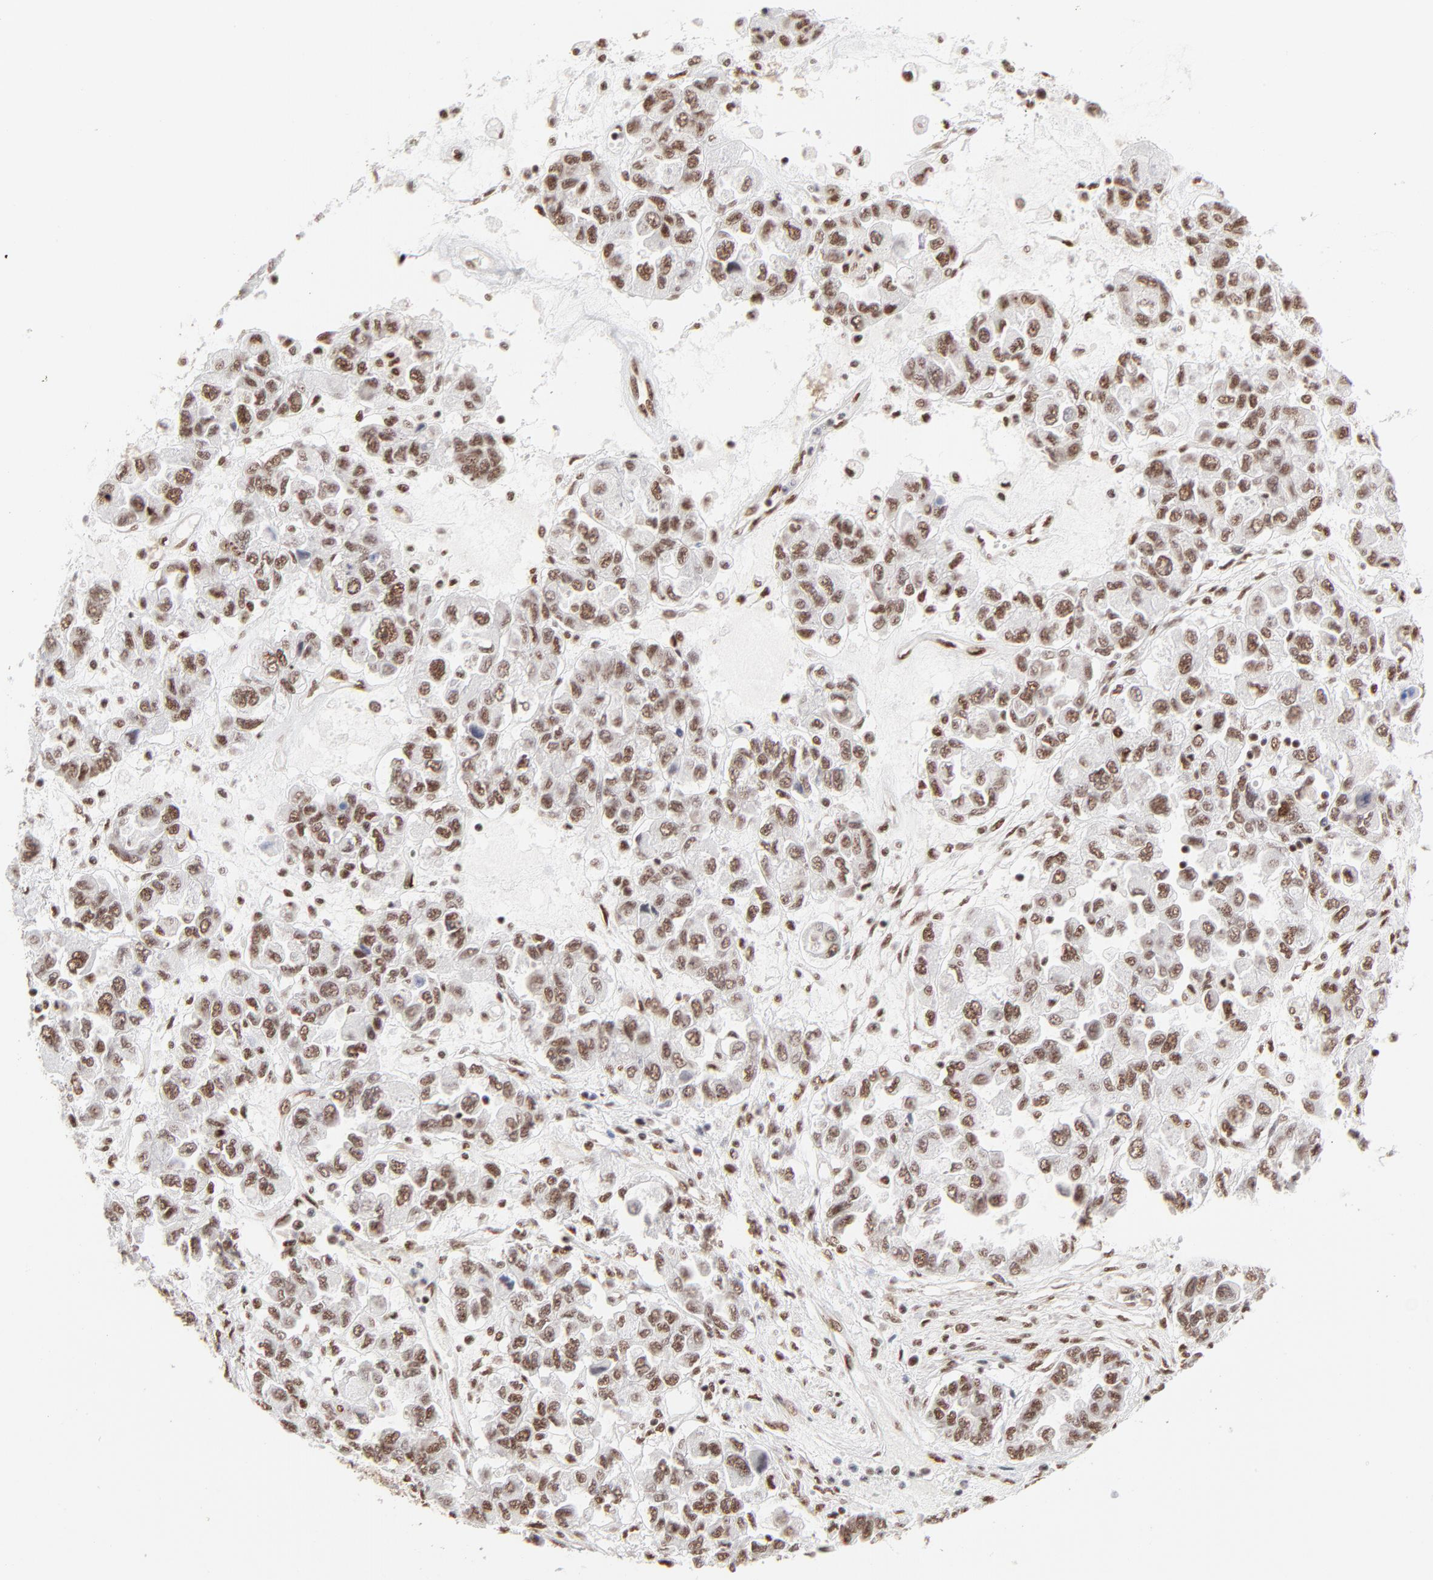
{"staining": {"intensity": "moderate", "quantity": ">75%", "location": "nuclear"}, "tissue": "ovarian cancer", "cell_type": "Tumor cells", "image_type": "cancer", "snomed": [{"axis": "morphology", "description": "Cystadenocarcinoma, serous, NOS"}, {"axis": "topography", "description": "Ovary"}], "caption": "This is an image of immunohistochemistry staining of ovarian cancer (serous cystadenocarcinoma), which shows moderate positivity in the nuclear of tumor cells.", "gene": "TARDBP", "patient": {"sex": "female", "age": 84}}